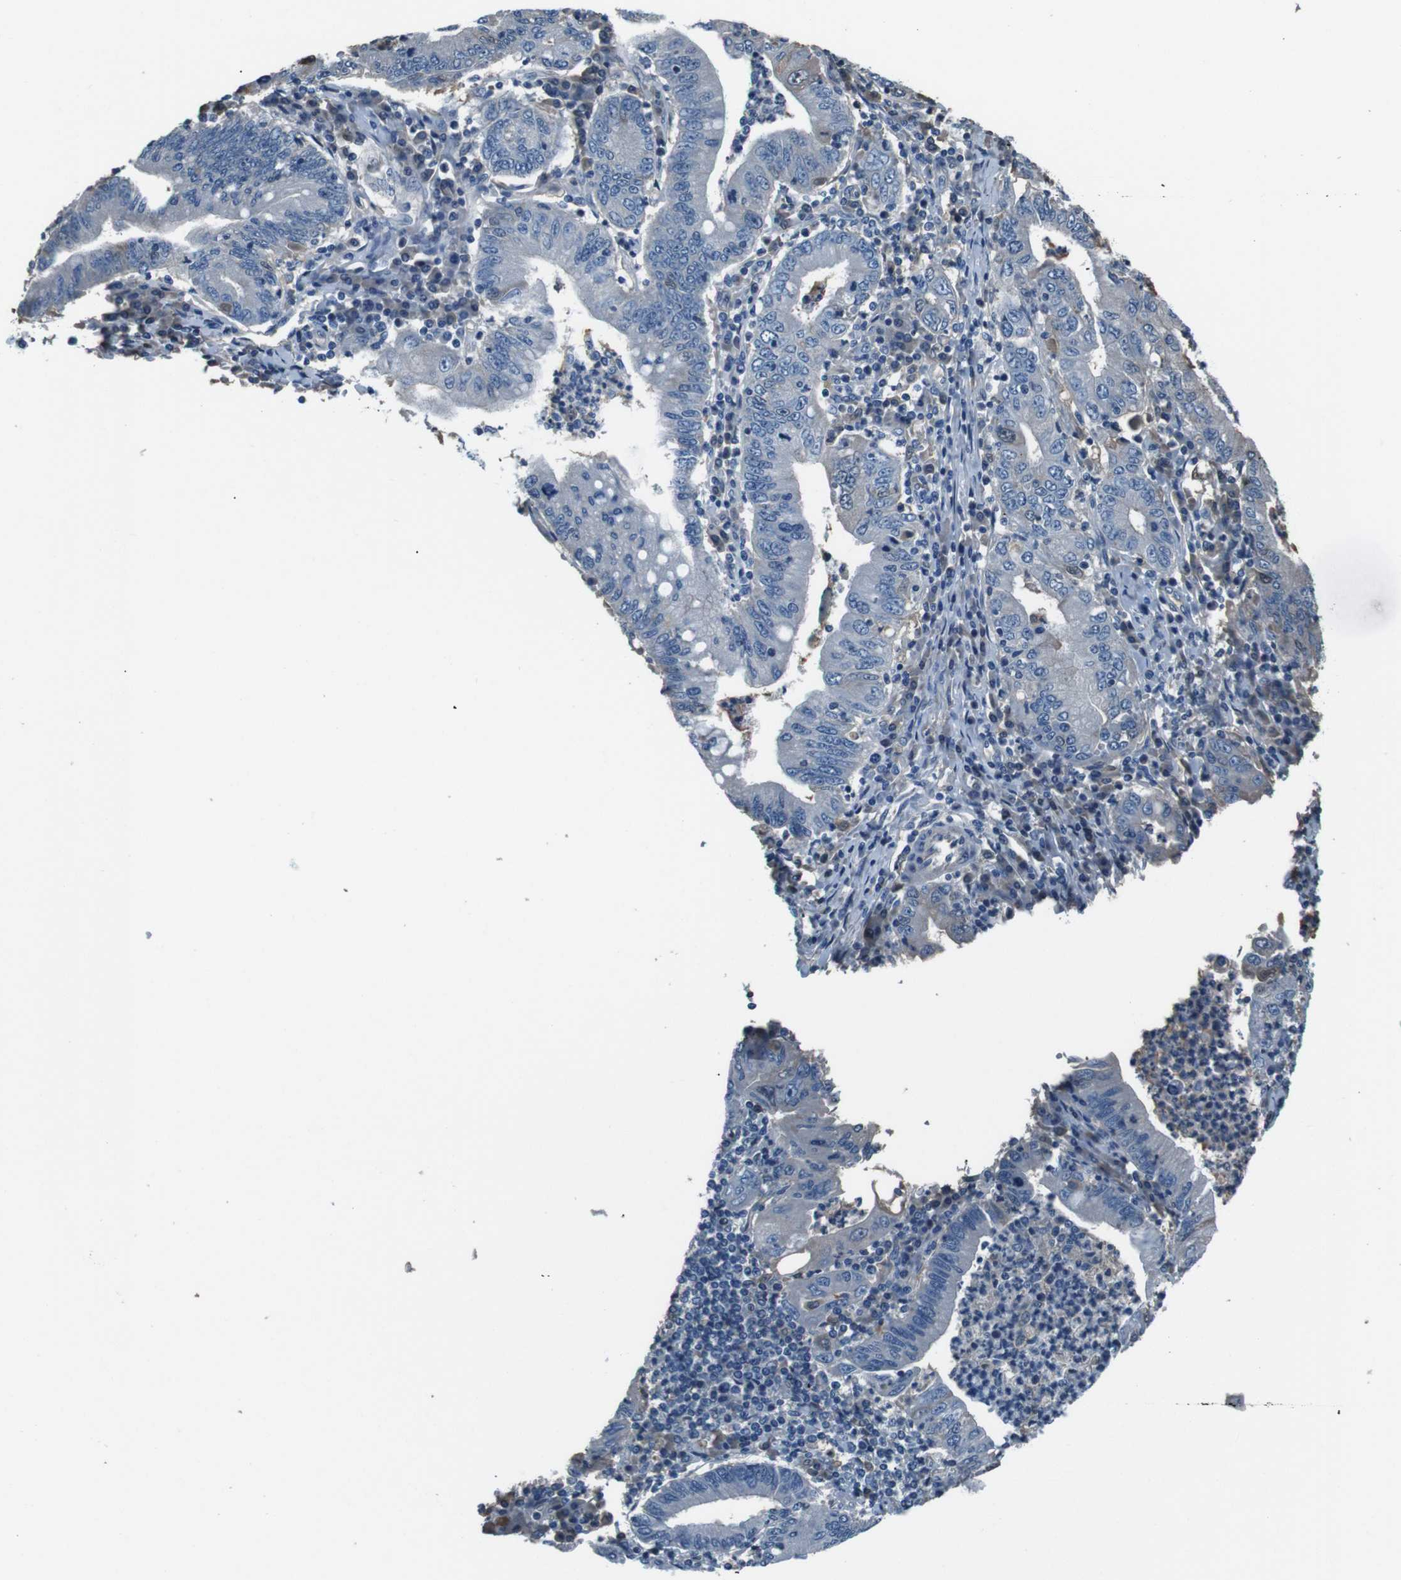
{"staining": {"intensity": "negative", "quantity": "none", "location": "none"}, "tissue": "stomach cancer", "cell_type": "Tumor cells", "image_type": "cancer", "snomed": [{"axis": "morphology", "description": "Normal tissue, NOS"}, {"axis": "morphology", "description": "Adenocarcinoma, NOS"}, {"axis": "topography", "description": "Esophagus"}, {"axis": "topography", "description": "Stomach, upper"}, {"axis": "topography", "description": "Peripheral nerve tissue"}], "caption": "High magnification brightfield microscopy of stomach cancer (adenocarcinoma) stained with DAB (brown) and counterstained with hematoxylin (blue): tumor cells show no significant expression.", "gene": "LEP", "patient": {"sex": "male", "age": 62}}